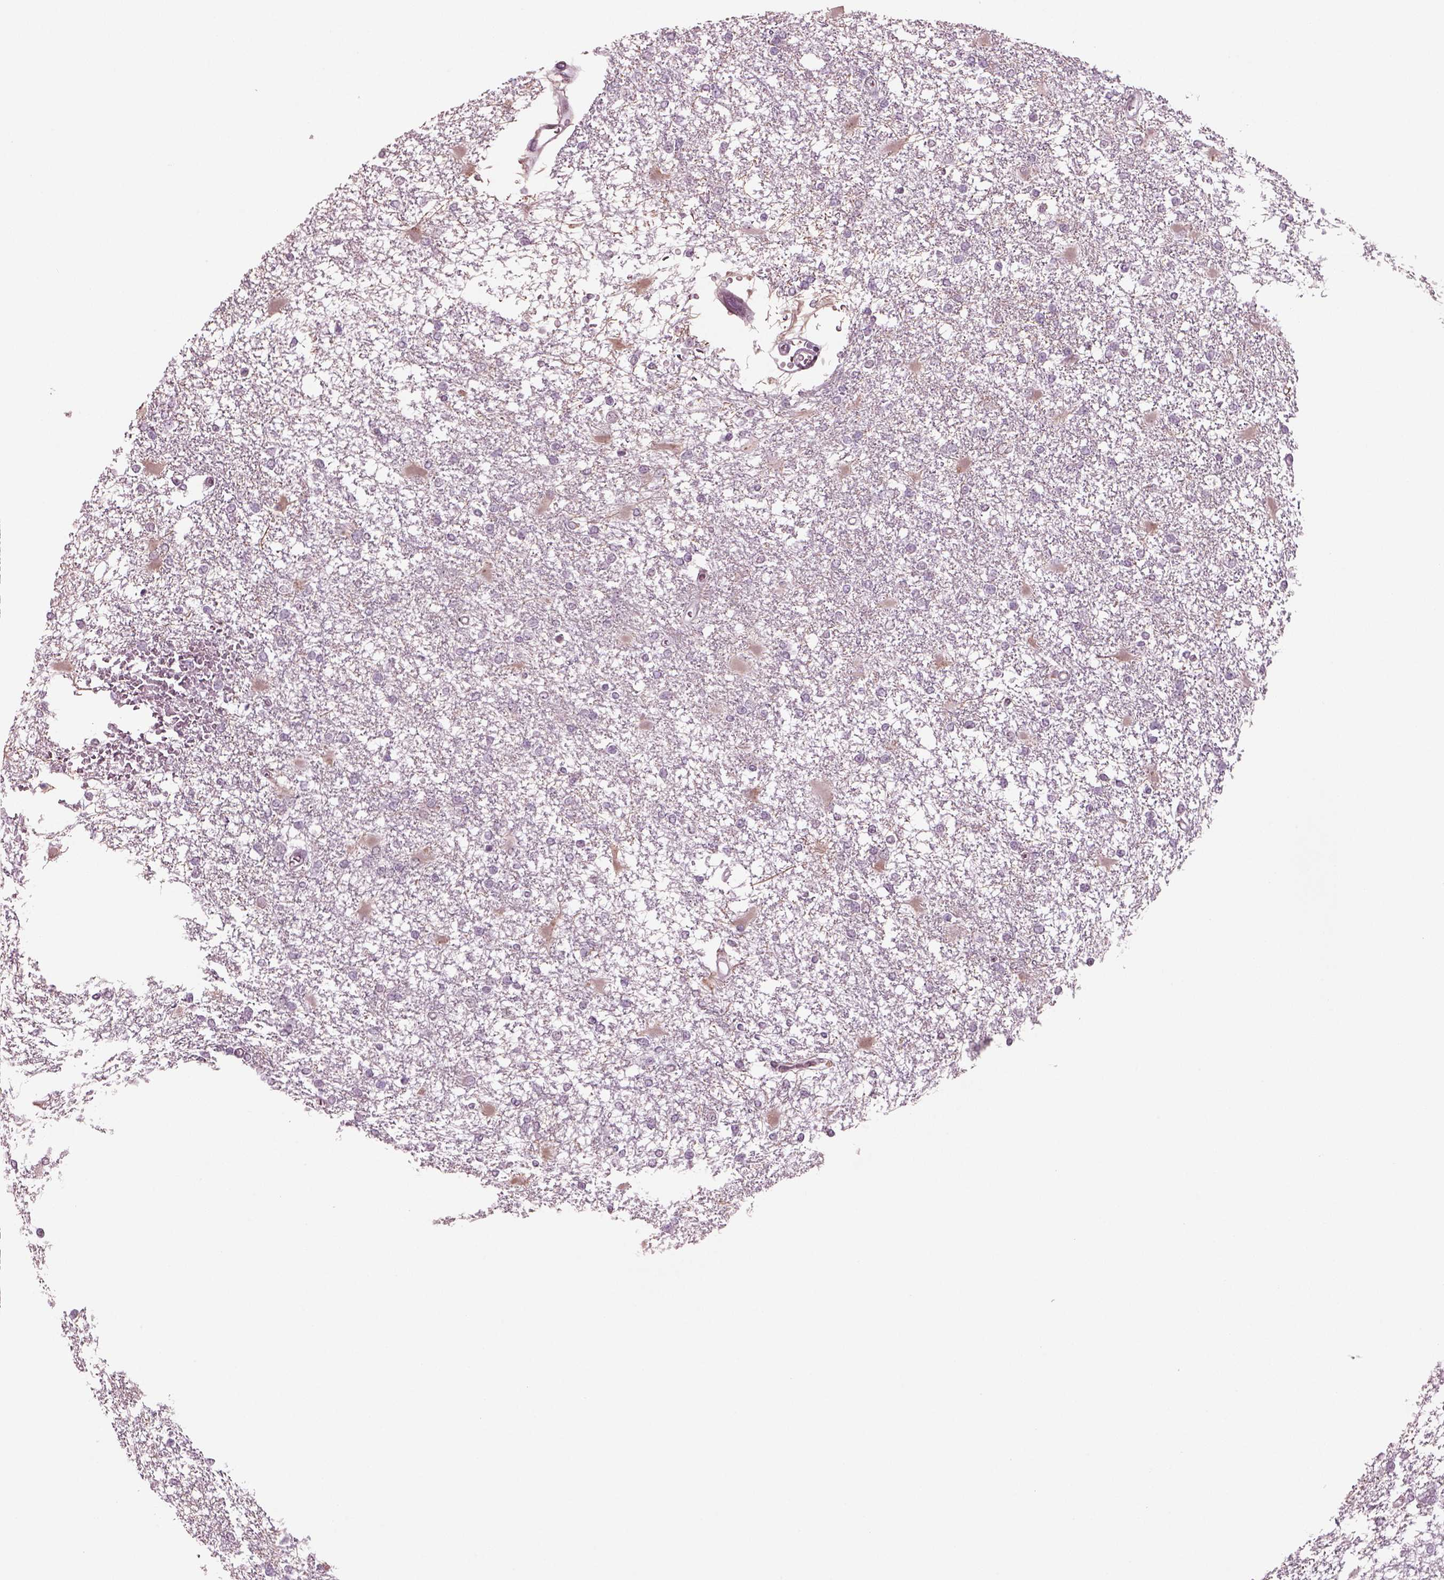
{"staining": {"intensity": "negative", "quantity": "none", "location": "none"}, "tissue": "glioma", "cell_type": "Tumor cells", "image_type": "cancer", "snomed": [{"axis": "morphology", "description": "Glioma, malignant, High grade"}, {"axis": "topography", "description": "Cerebral cortex"}], "caption": "Immunohistochemistry (IHC) of human malignant glioma (high-grade) demonstrates no staining in tumor cells.", "gene": "SEPHS1", "patient": {"sex": "male", "age": 79}}